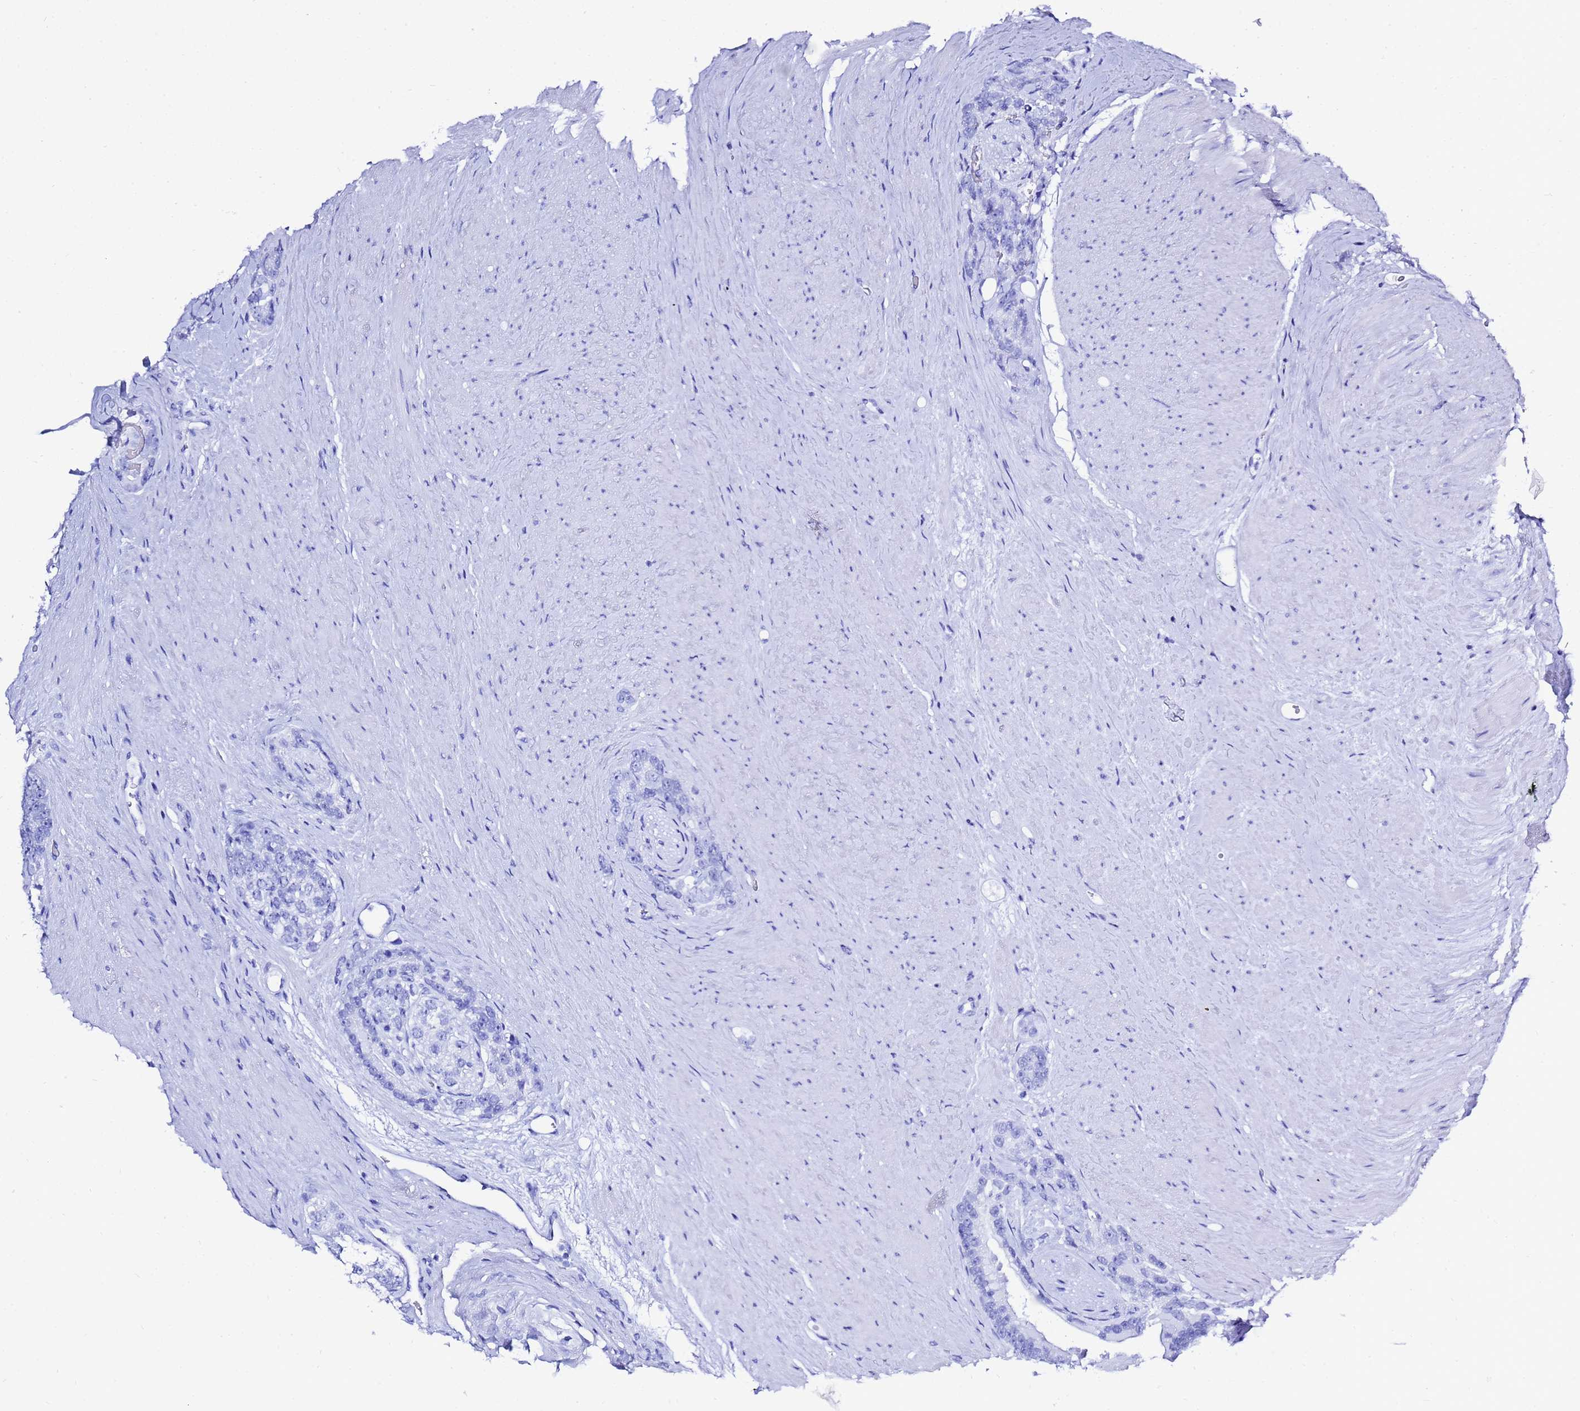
{"staining": {"intensity": "negative", "quantity": "none", "location": "none"}, "tissue": "prostate cancer", "cell_type": "Tumor cells", "image_type": "cancer", "snomed": [{"axis": "morphology", "description": "Adenocarcinoma, High grade"}, {"axis": "topography", "description": "Prostate"}], "caption": "DAB immunohistochemical staining of human prostate high-grade adenocarcinoma displays no significant expression in tumor cells.", "gene": "LIPF", "patient": {"sex": "male", "age": 74}}